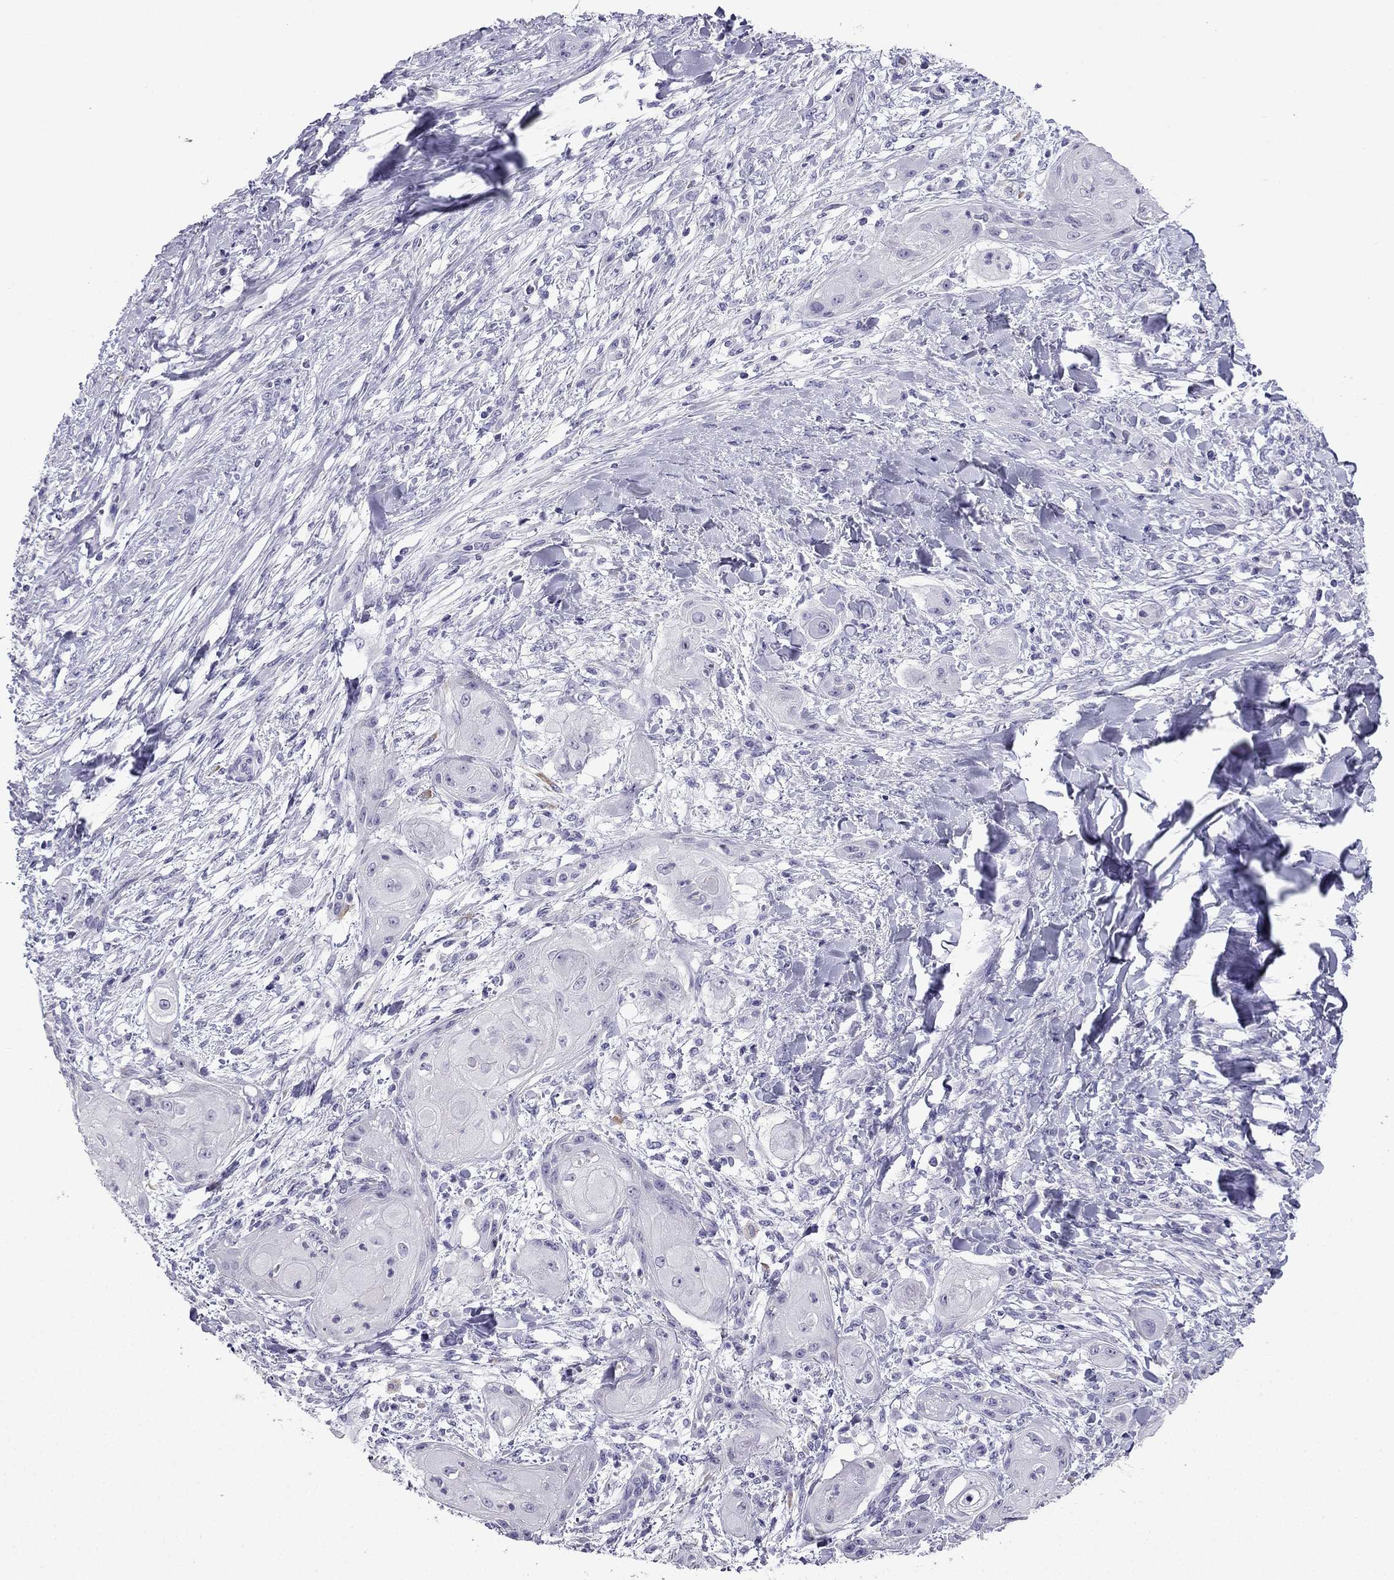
{"staining": {"intensity": "negative", "quantity": "none", "location": "none"}, "tissue": "skin cancer", "cell_type": "Tumor cells", "image_type": "cancer", "snomed": [{"axis": "morphology", "description": "Squamous cell carcinoma, NOS"}, {"axis": "topography", "description": "Skin"}], "caption": "Skin cancer (squamous cell carcinoma) was stained to show a protein in brown. There is no significant positivity in tumor cells.", "gene": "NPTX1", "patient": {"sex": "male", "age": 62}}